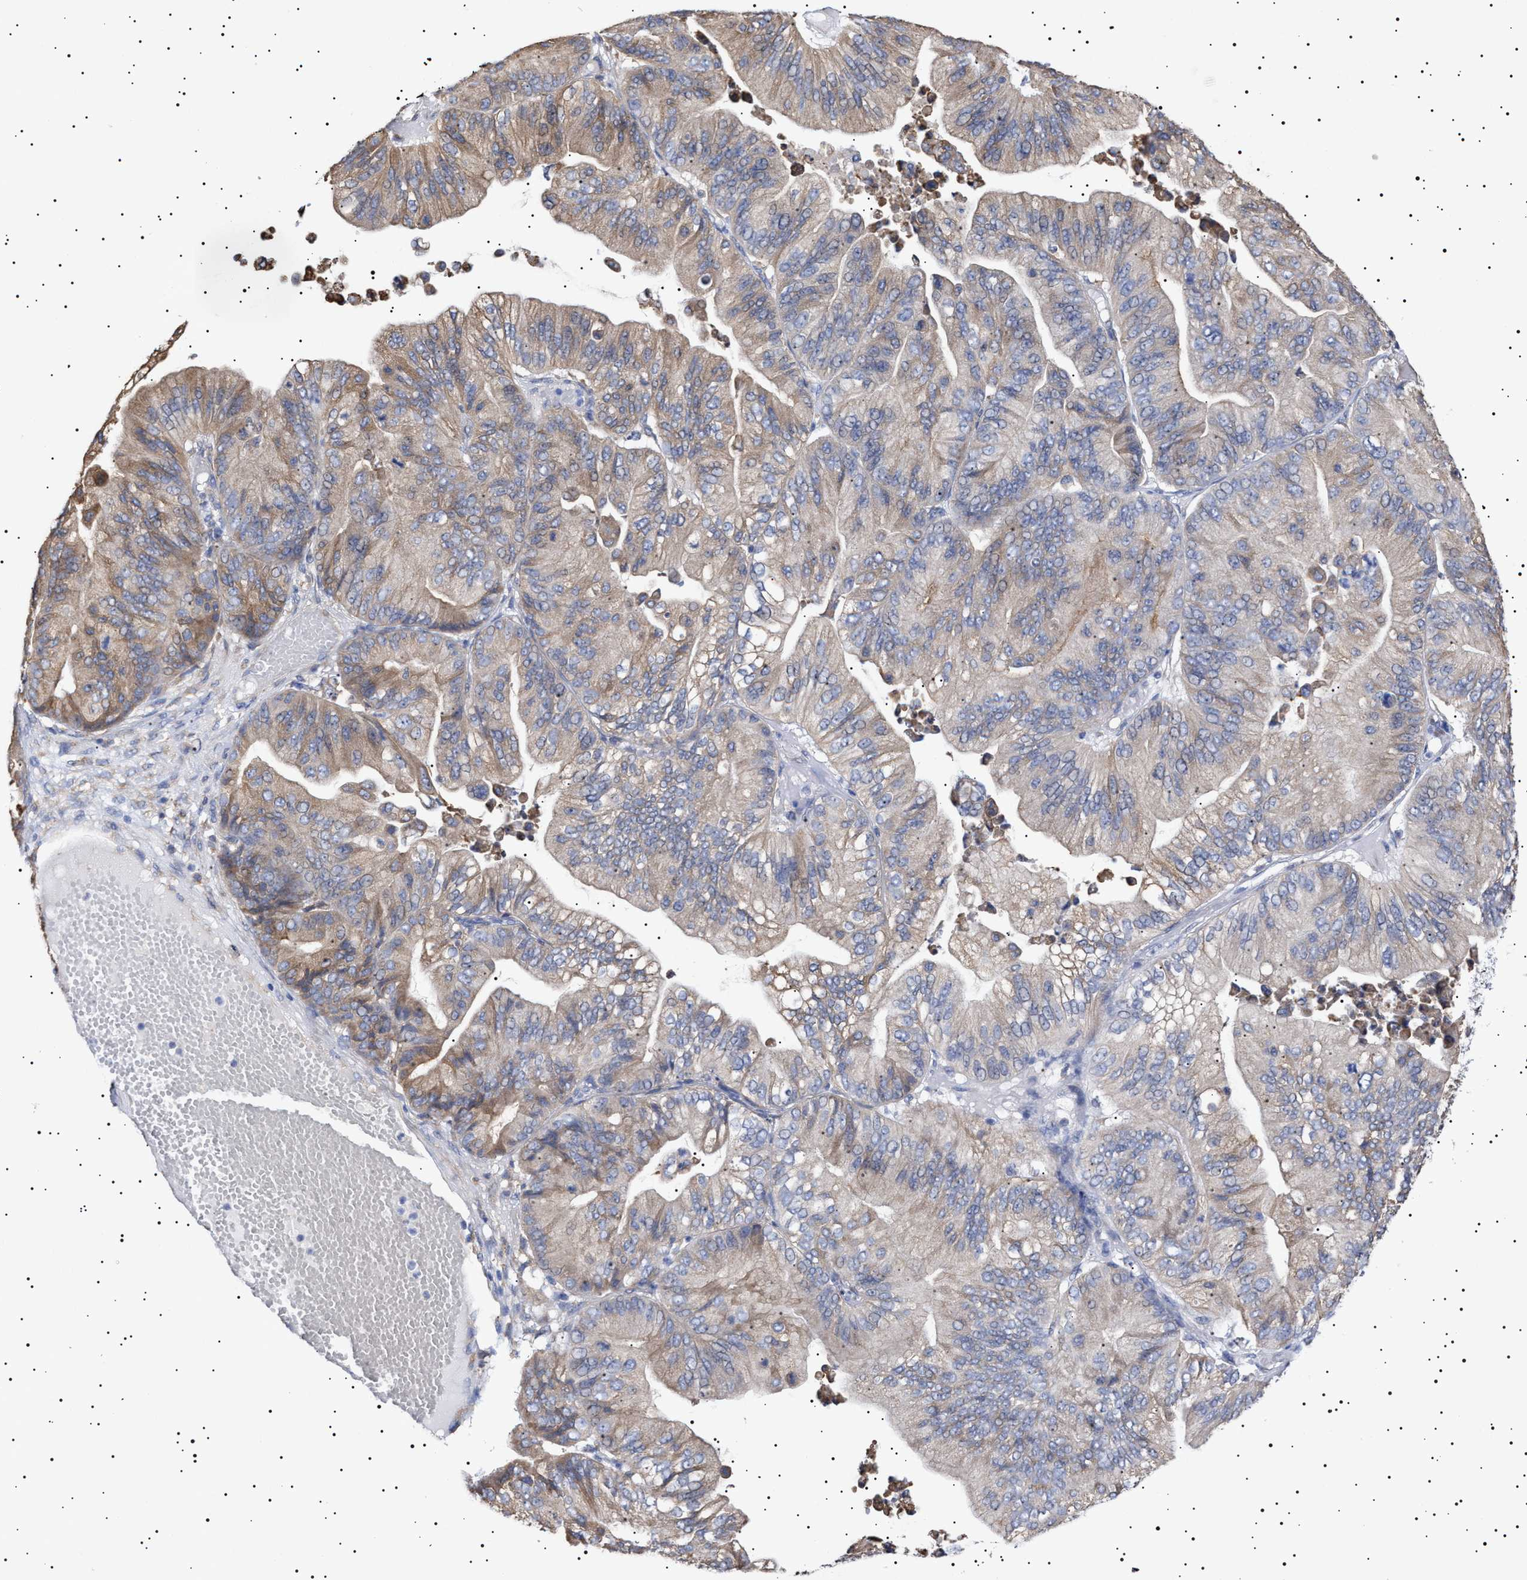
{"staining": {"intensity": "weak", "quantity": ">75%", "location": "cytoplasmic/membranous"}, "tissue": "ovarian cancer", "cell_type": "Tumor cells", "image_type": "cancer", "snomed": [{"axis": "morphology", "description": "Cystadenocarcinoma, mucinous, NOS"}, {"axis": "topography", "description": "Ovary"}], "caption": "DAB immunohistochemical staining of ovarian cancer (mucinous cystadenocarcinoma) reveals weak cytoplasmic/membranous protein positivity in about >75% of tumor cells. The protein is stained brown, and the nuclei are stained in blue (DAB IHC with brightfield microscopy, high magnification).", "gene": "ERCC6L2", "patient": {"sex": "female", "age": 61}}